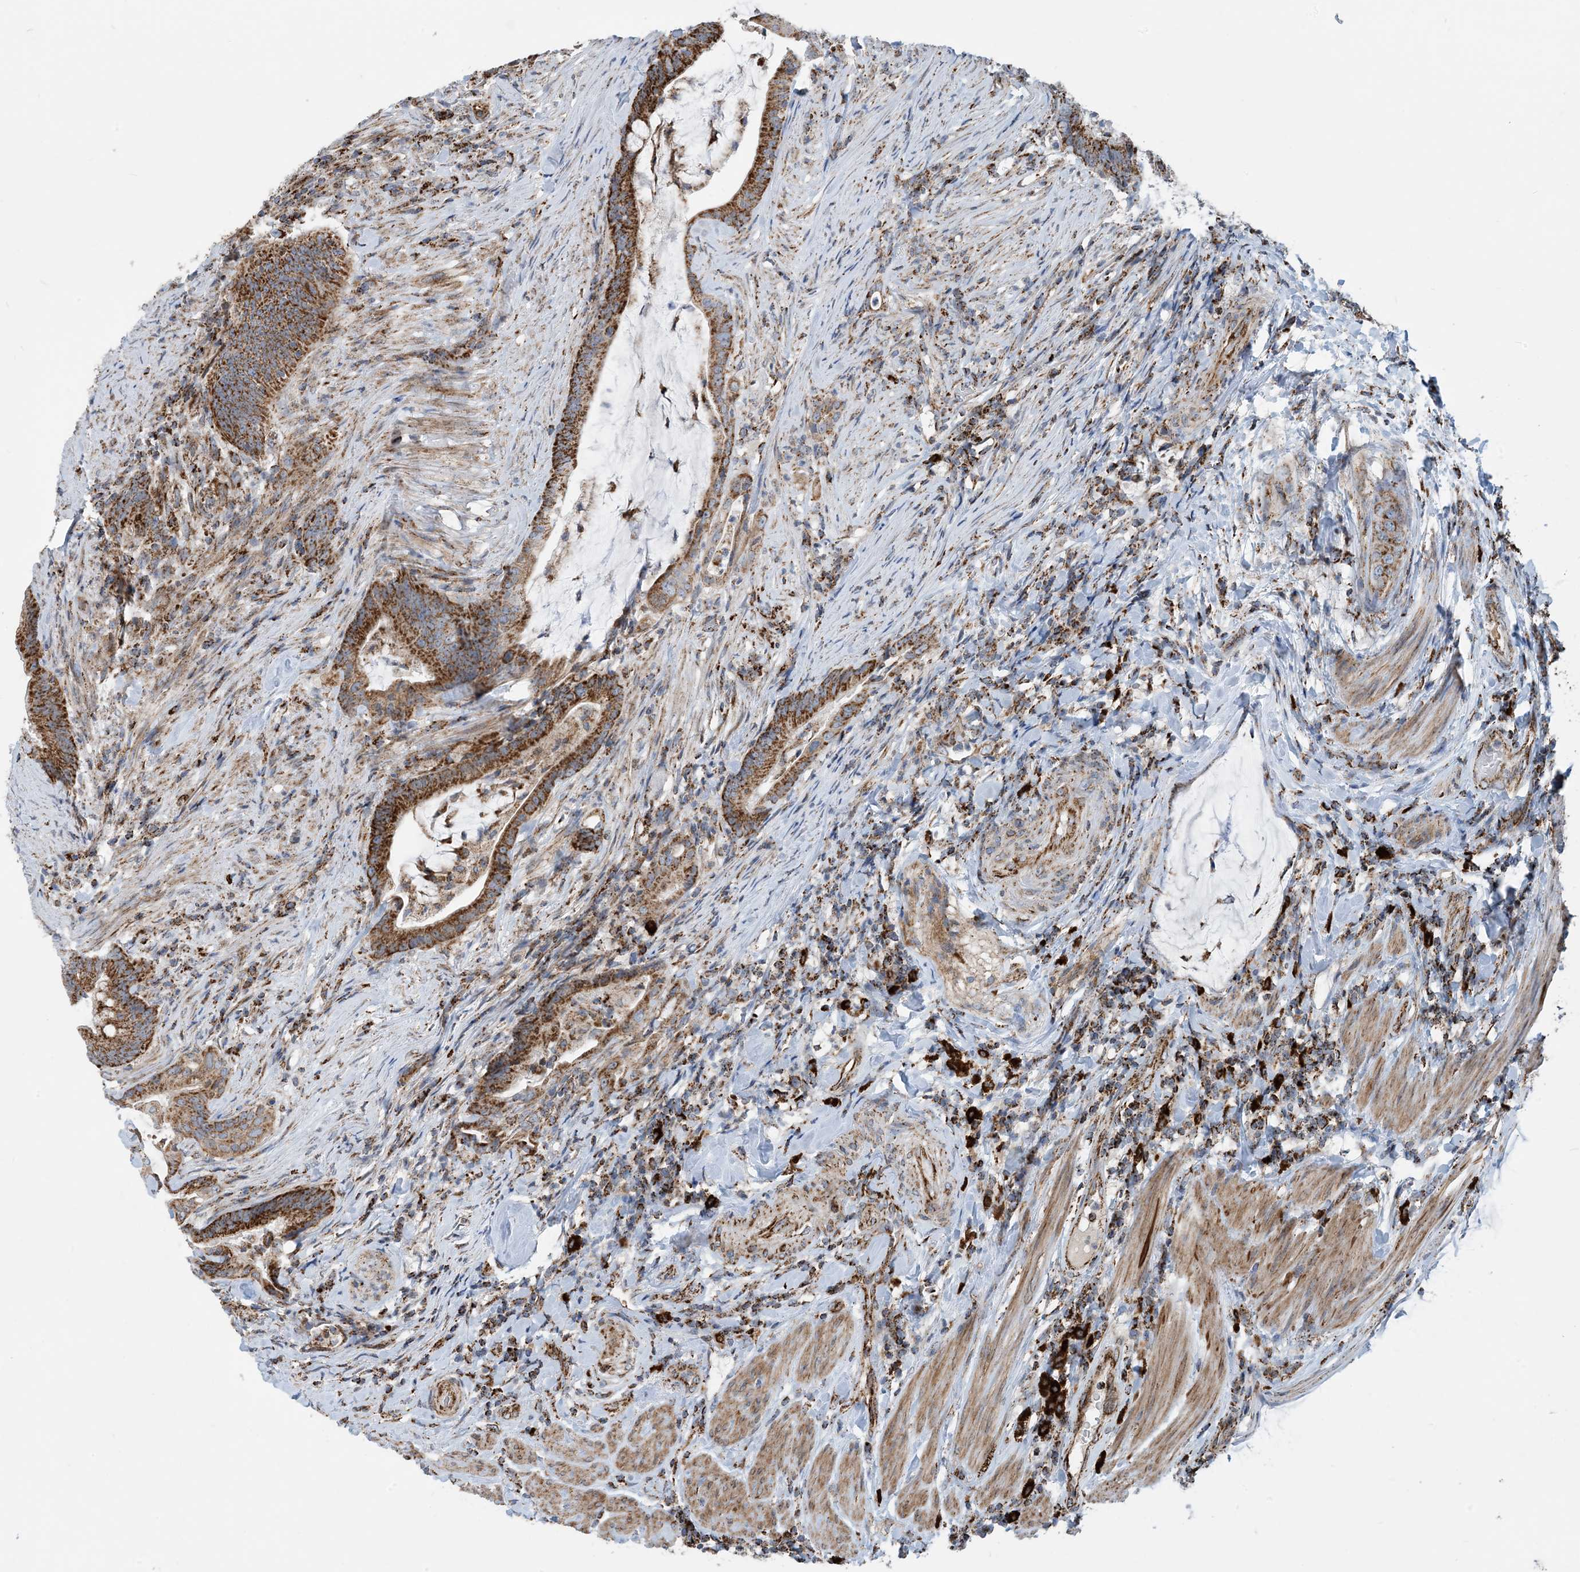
{"staining": {"intensity": "strong", "quantity": ">75%", "location": "cytoplasmic/membranous"}, "tissue": "colorectal cancer", "cell_type": "Tumor cells", "image_type": "cancer", "snomed": [{"axis": "morphology", "description": "Adenocarcinoma, NOS"}, {"axis": "topography", "description": "Colon"}], "caption": "Protein staining demonstrates strong cytoplasmic/membranous expression in approximately >75% of tumor cells in colorectal adenocarcinoma. The staining was performed using DAB to visualize the protein expression in brown, while the nuclei were stained in blue with hematoxylin (Magnification: 20x).", "gene": "PCDHGA1", "patient": {"sex": "female", "age": 66}}